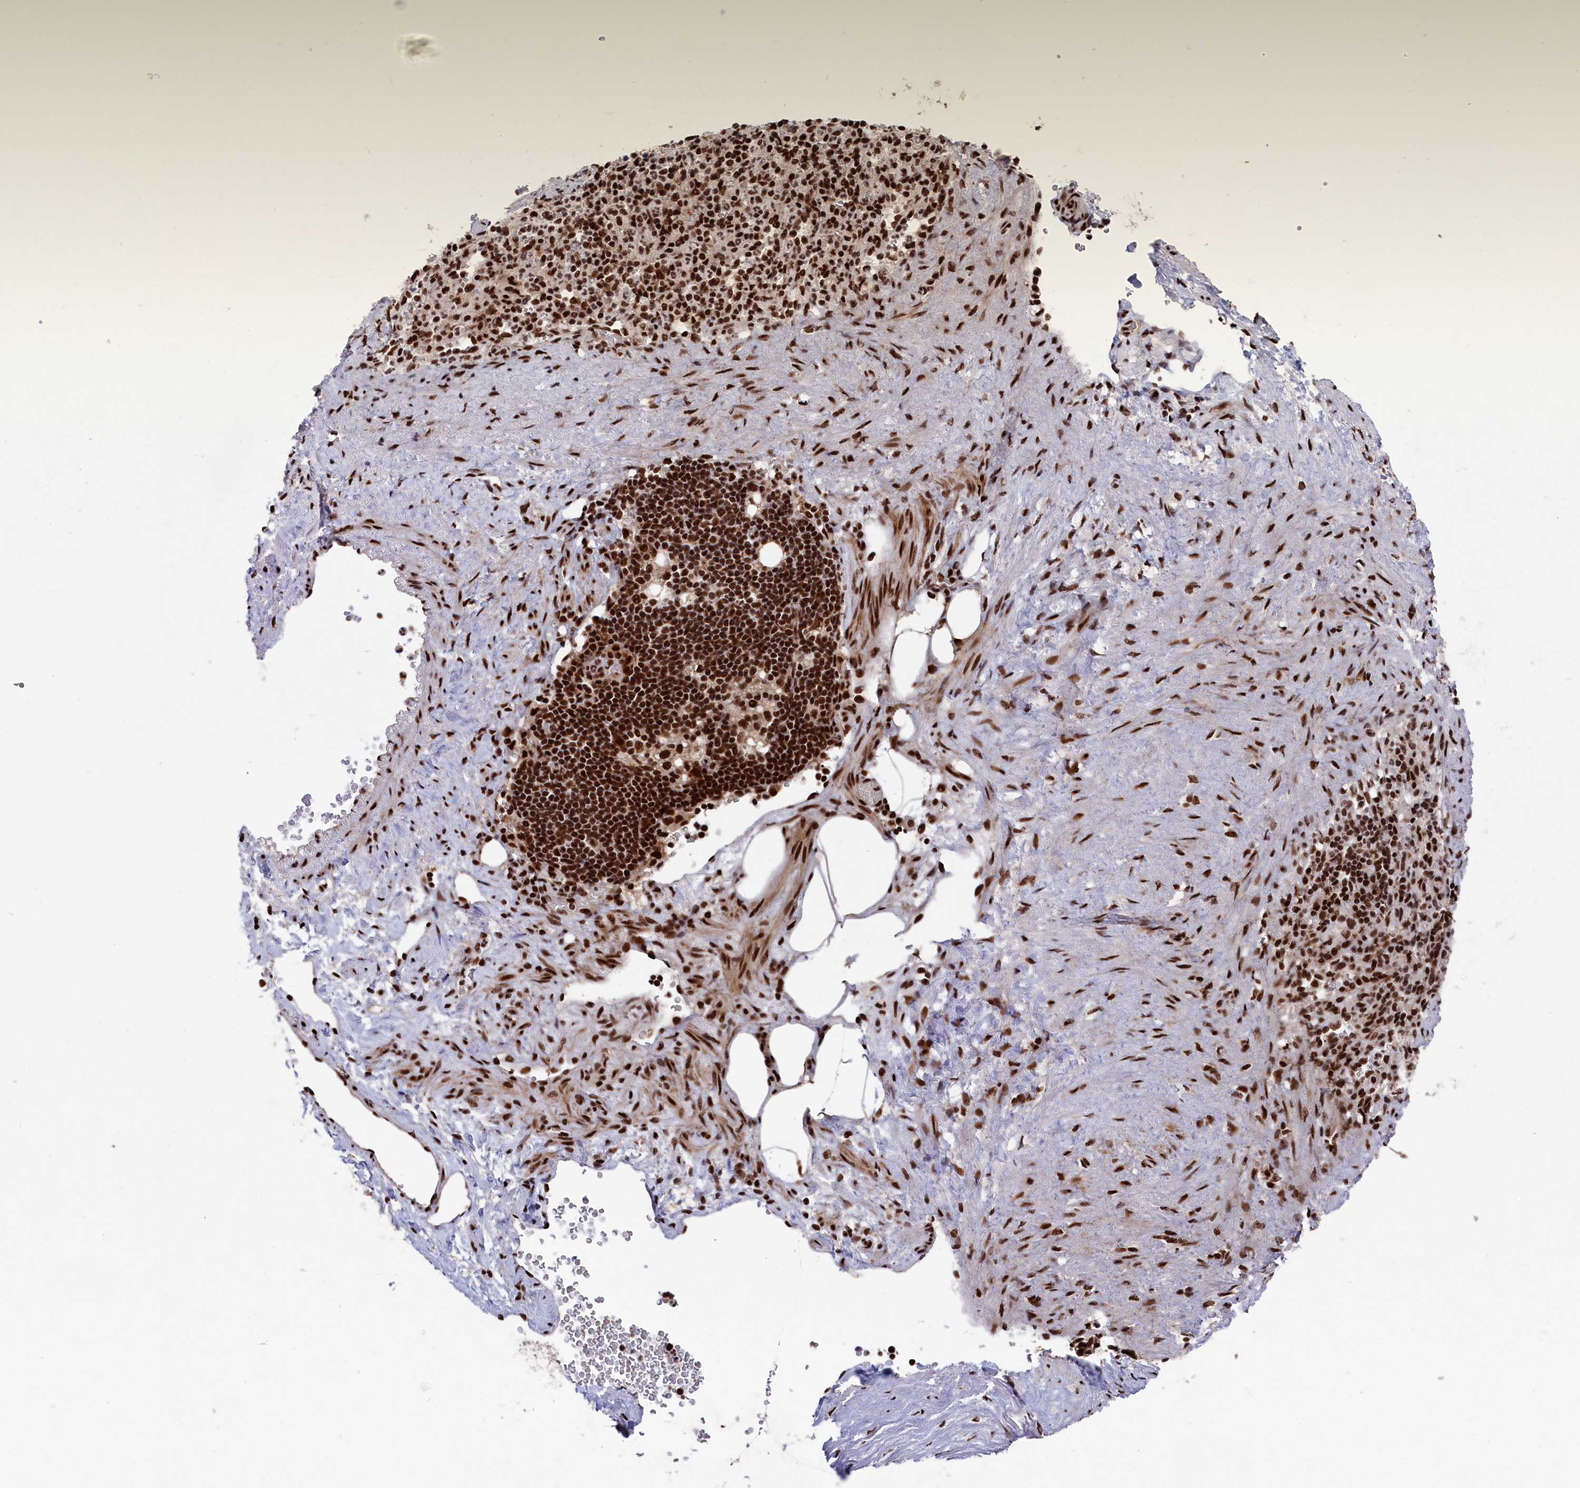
{"staining": {"intensity": "strong", "quantity": ">75%", "location": "nuclear"}, "tissue": "spleen", "cell_type": "Cells in red pulp", "image_type": "normal", "snomed": [{"axis": "morphology", "description": "Normal tissue, NOS"}, {"axis": "topography", "description": "Spleen"}], "caption": "Immunohistochemistry (DAB (3,3'-diaminobenzidine)) staining of benign human spleen demonstrates strong nuclear protein expression in approximately >75% of cells in red pulp. (DAB (3,3'-diaminobenzidine) = brown stain, brightfield microscopy at high magnification).", "gene": "PRPF31", "patient": {"sex": "female", "age": 74}}